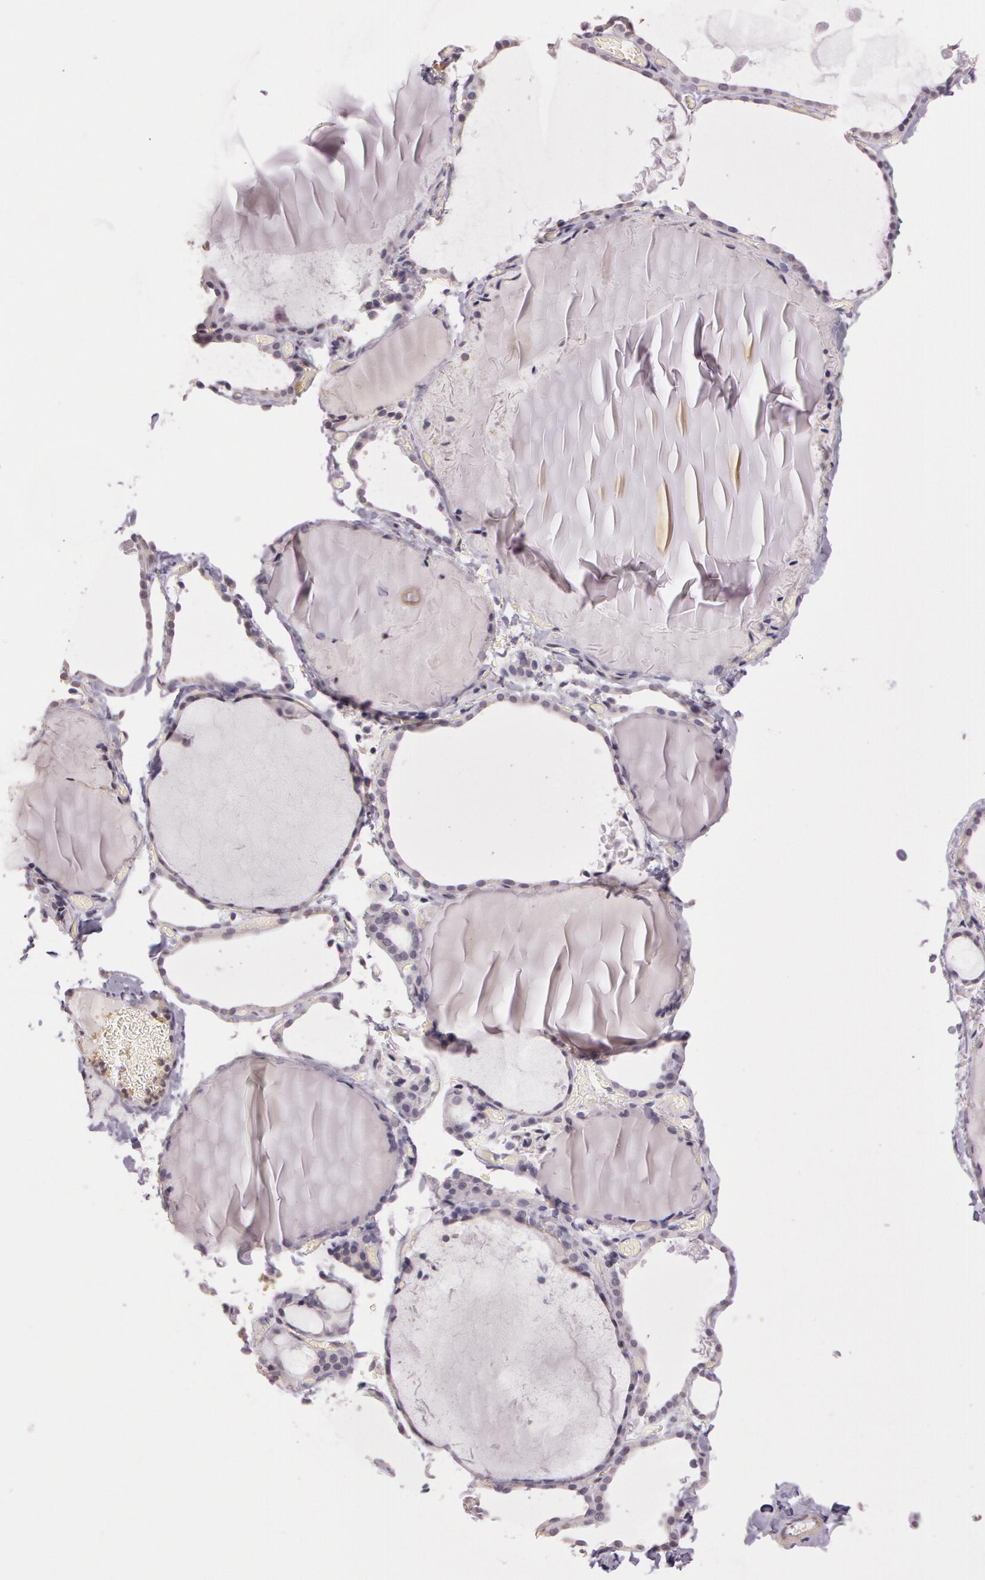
{"staining": {"intensity": "negative", "quantity": "none", "location": "none"}, "tissue": "thyroid gland", "cell_type": "Glandular cells", "image_type": "normal", "snomed": [{"axis": "morphology", "description": "Normal tissue, NOS"}, {"axis": "topography", "description": "Thyroid gland"}], "caption": "Immunohistochemical staining of unremarkable thyroid gland exhibits no significant expression in glandular cells. (DAB immunohistochemistry visualized using brightfield microscopy, high magnification).", "gene": "G2E3", "patient": {"sex": "female", "age": 22}}